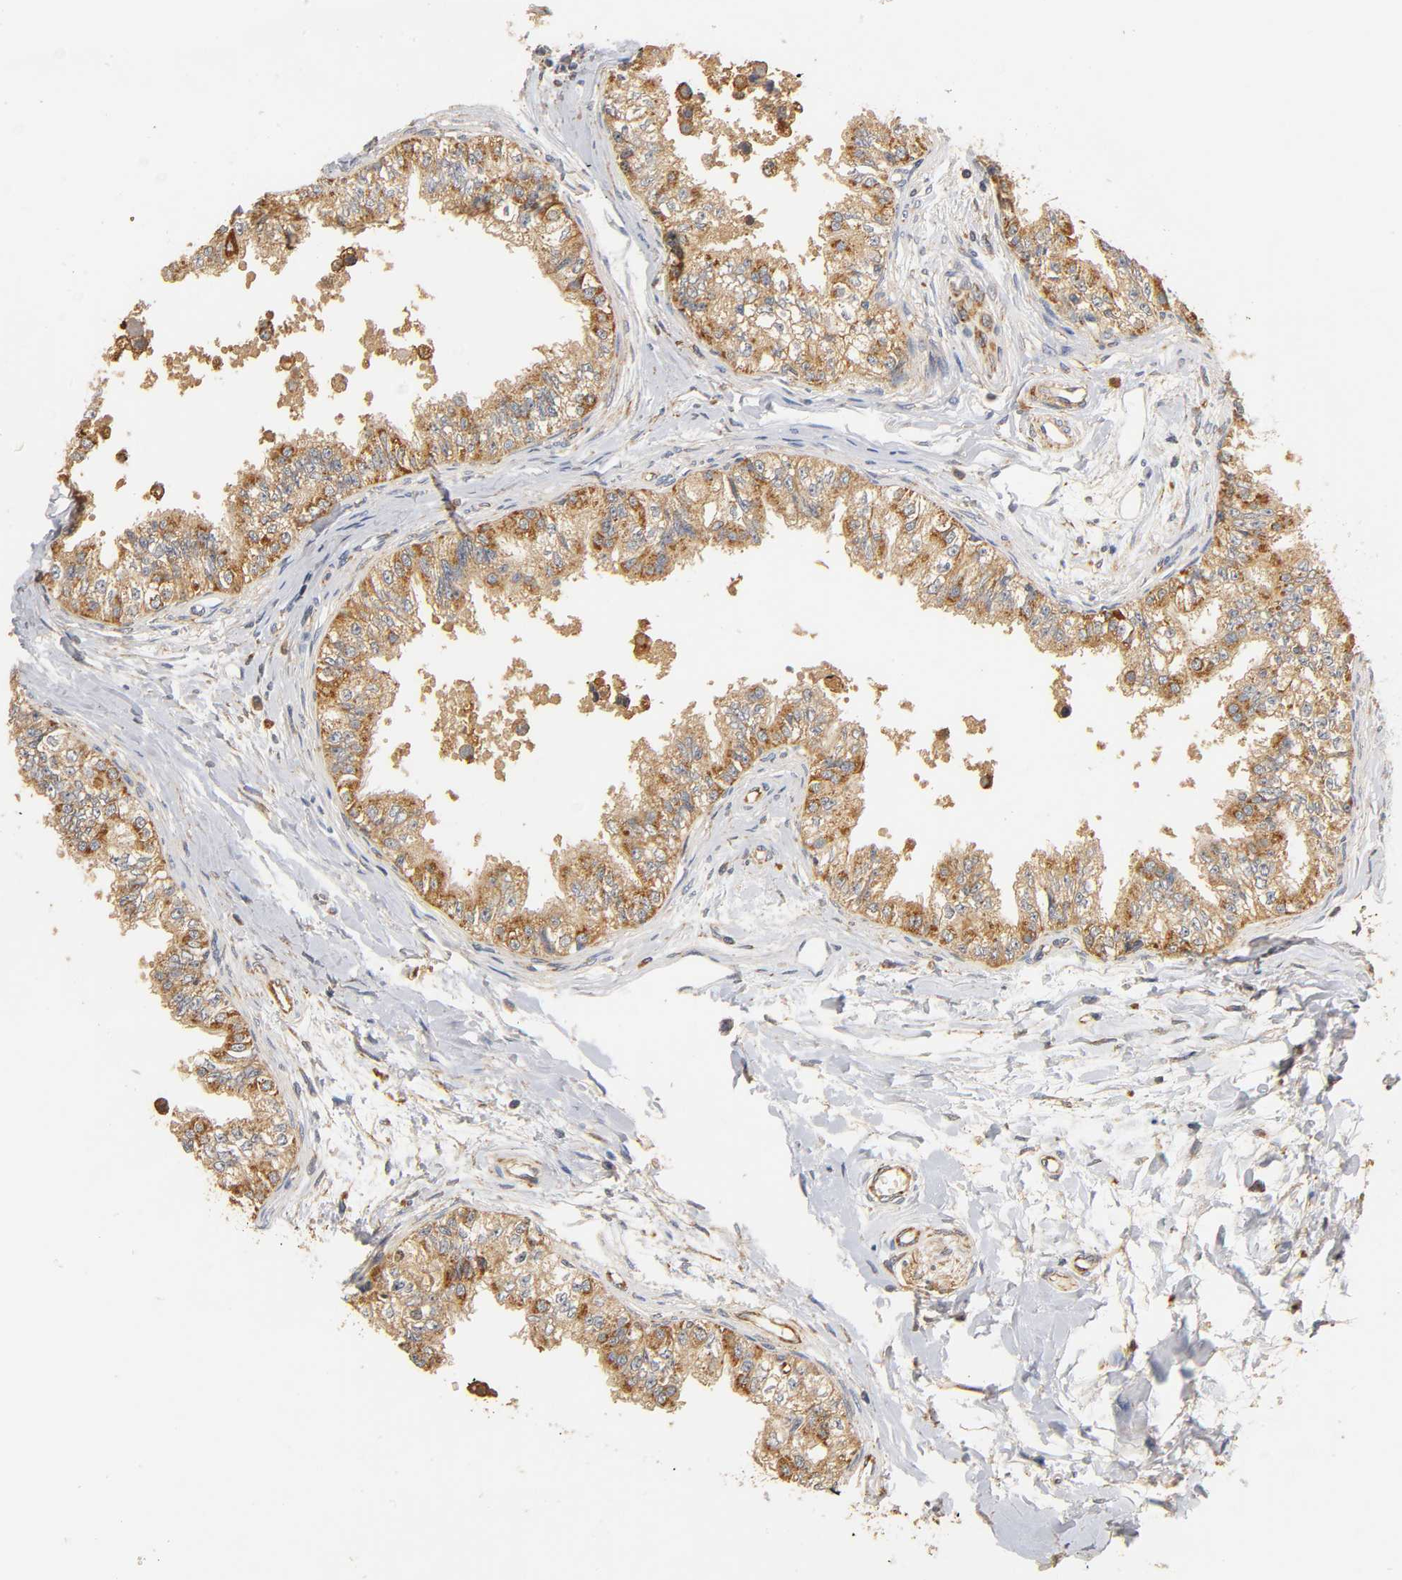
{"staining": {"intensity": "moderate", "quantity": "25%-75%", "location": "cytoplasmic/membranous"}, "tissue": "epididymis", "cell_type": "Glandular cells", "image_type": "normal", "snomed": [{"axis": "morphology", "description": "Normal tissue, NOS"}, {"axis": "morphology", "description": "Adenocarcinoma, metastatic, NOS"}, {"axis": "topography", "description": "Testis"}, {"axis": "topography", "description": "Epididymis"}], "caption": "Immunohistochemical staining of normal human epididymis shows medium levels of moderate cytoplasmic/membranous staining in about 25%-75% of glandular cells.", "gene": "SCAP", "patient": {"sex": "male", "age": 26}}